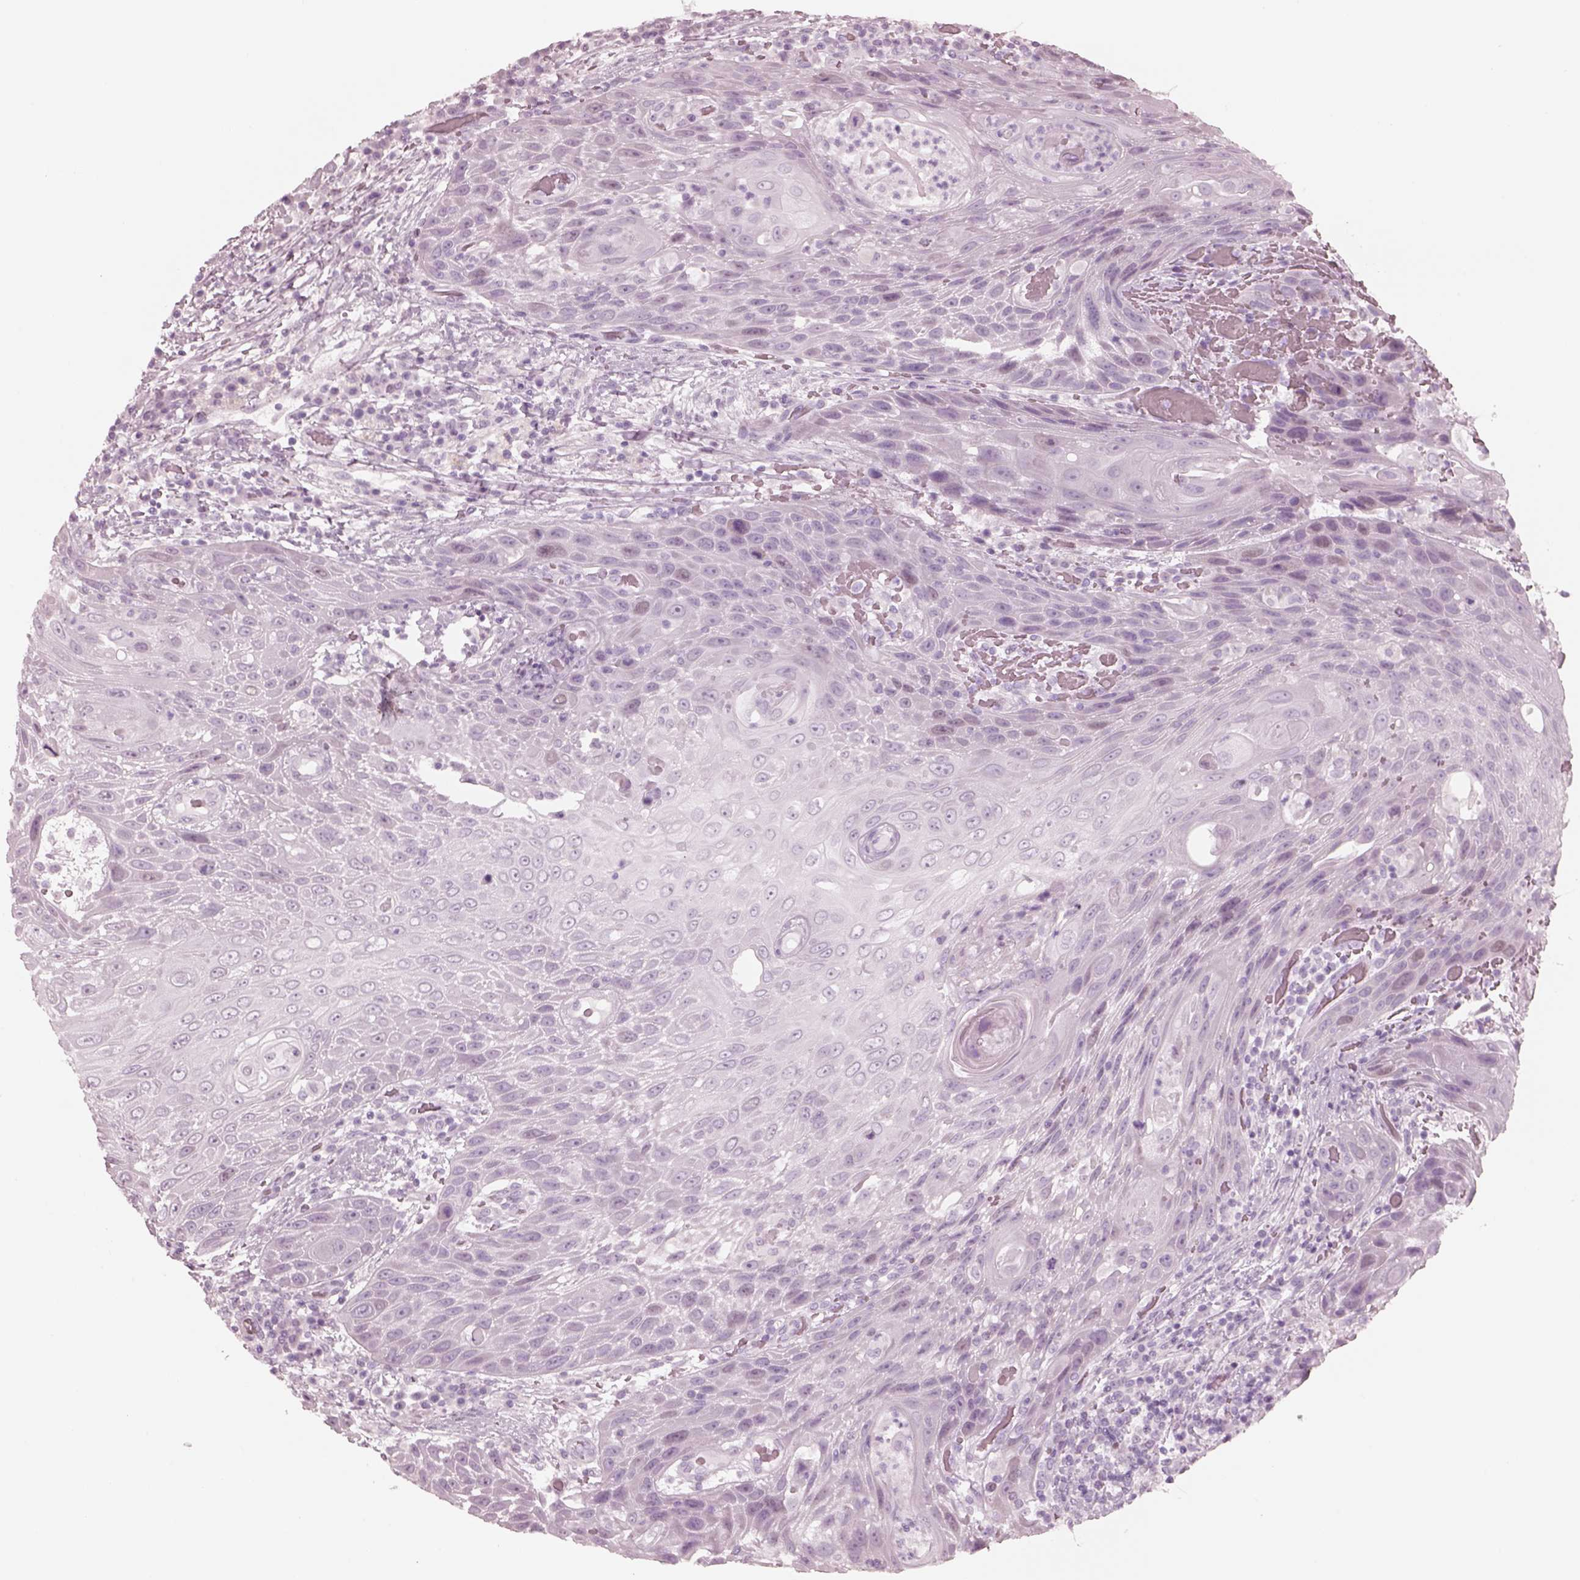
{"staining": {"intensity": "negative", "quantity": "none", "location": "none"}, "tissue": "head and neck cancer", "cell_type": "Tumor cells", "image_type": "cancer", "snomed": [{"axis": "morphology", "description": "Squamous cell carcinoma, NOS"}, {"axis": "topography", "description": "Head-Neck"}], "caption": "A photomicrograph of human head and neck cancer (squamous cell carcinoma) is negative for staining in tumor cells.", "gene": "KRTAP24-1", "patient": {"sex": "male", "age": 69}}